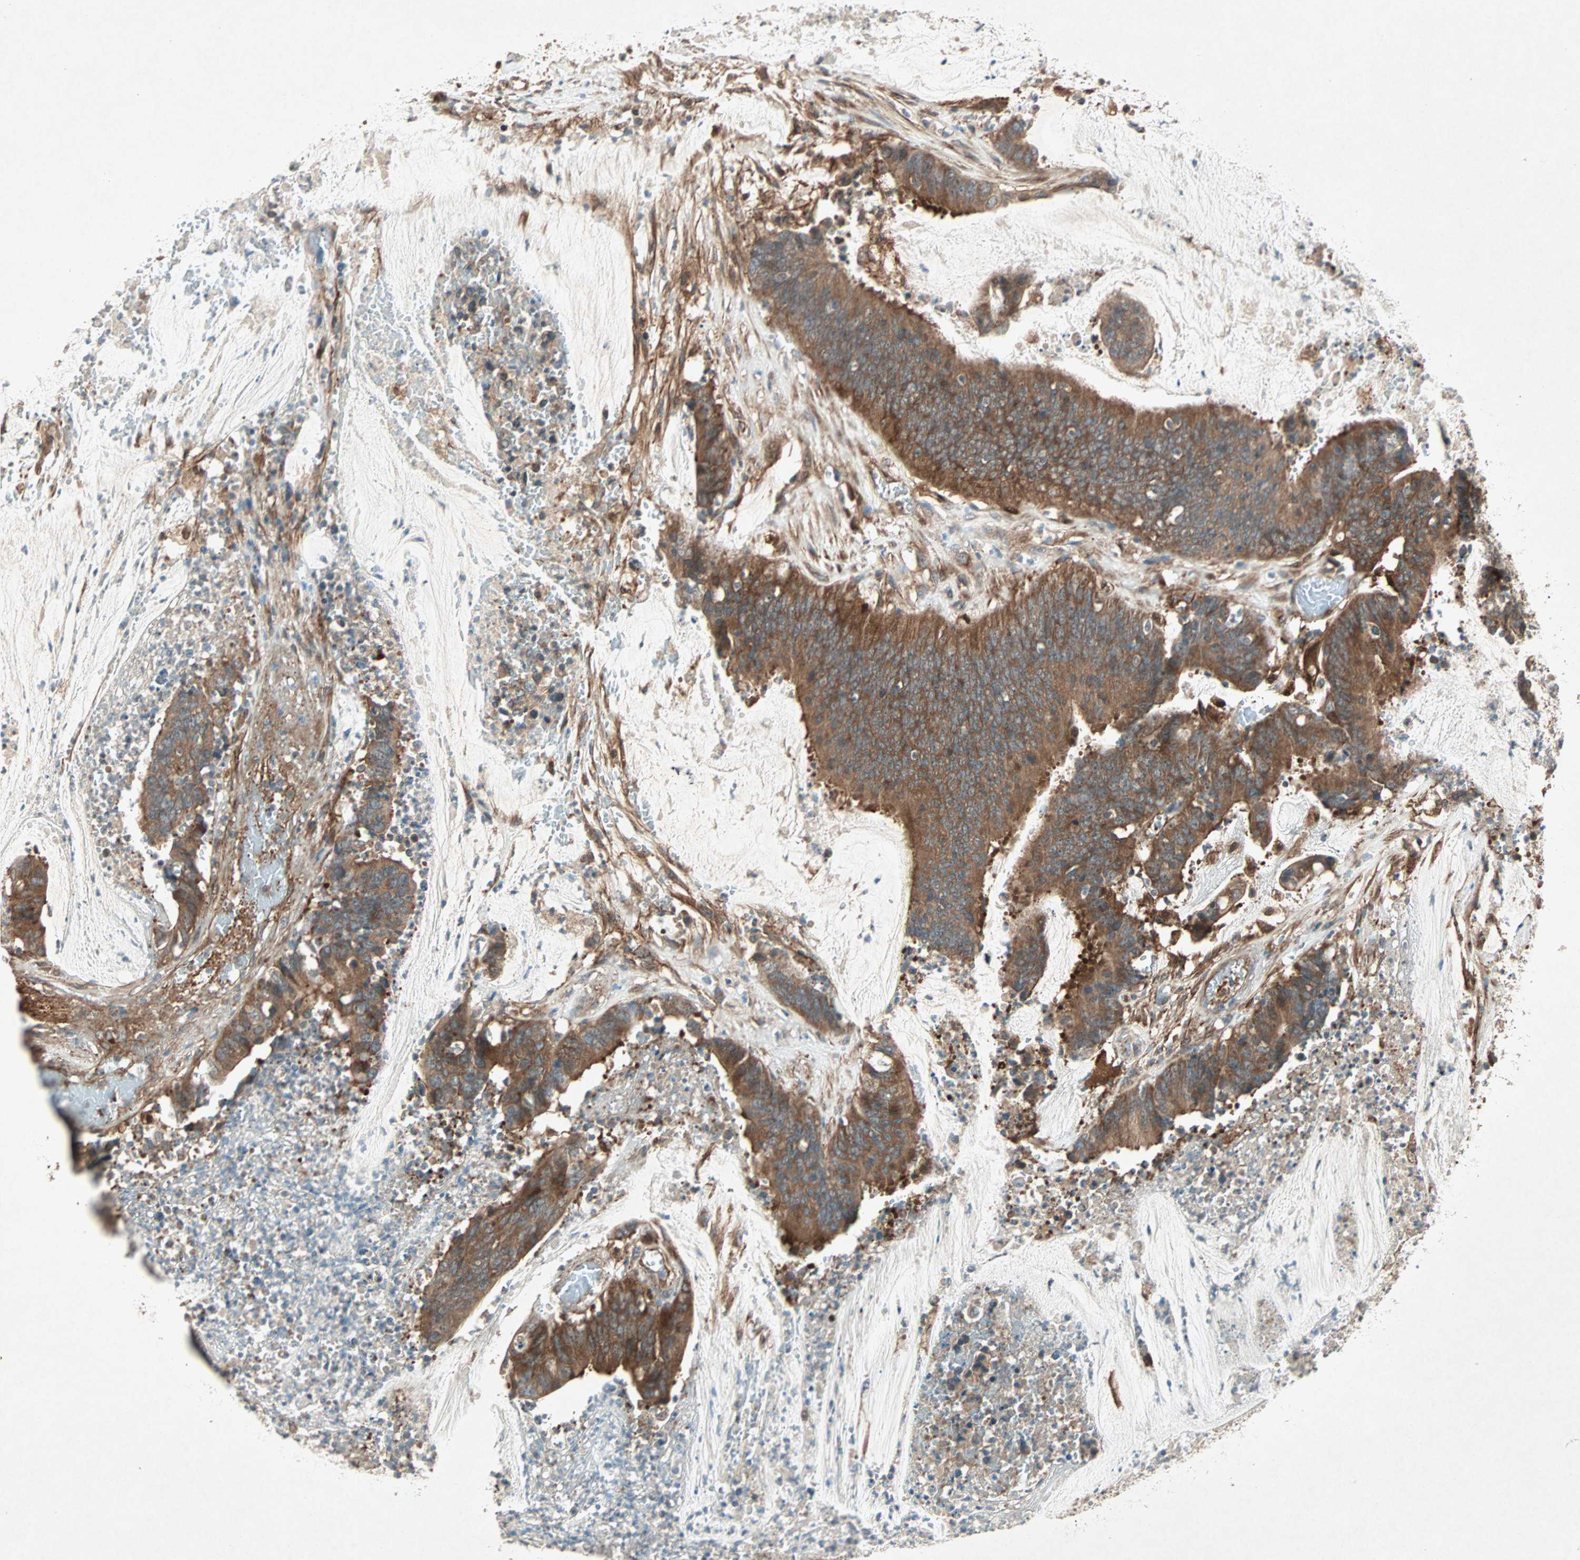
{"staining": {"intensity": "strong", "quantity": ">75%", "location": "cytoplasmic/membranous"}, "tissue": "colorectal cancer", "cell_type": "Tumor cells", "image_type": "cancer", "snomed": [{"axis": "morphology", "description": "Adenocarcinoma, NOS"}, {"axis": "topography", "description": "Rectum"}], "caption": "Colorectal cancer tissue exhibits strong cytoplasmic/membranous staining in about >75% of tumor cells", "gene": "SDSL", "patient": {"sex": "female", "age": 66}}